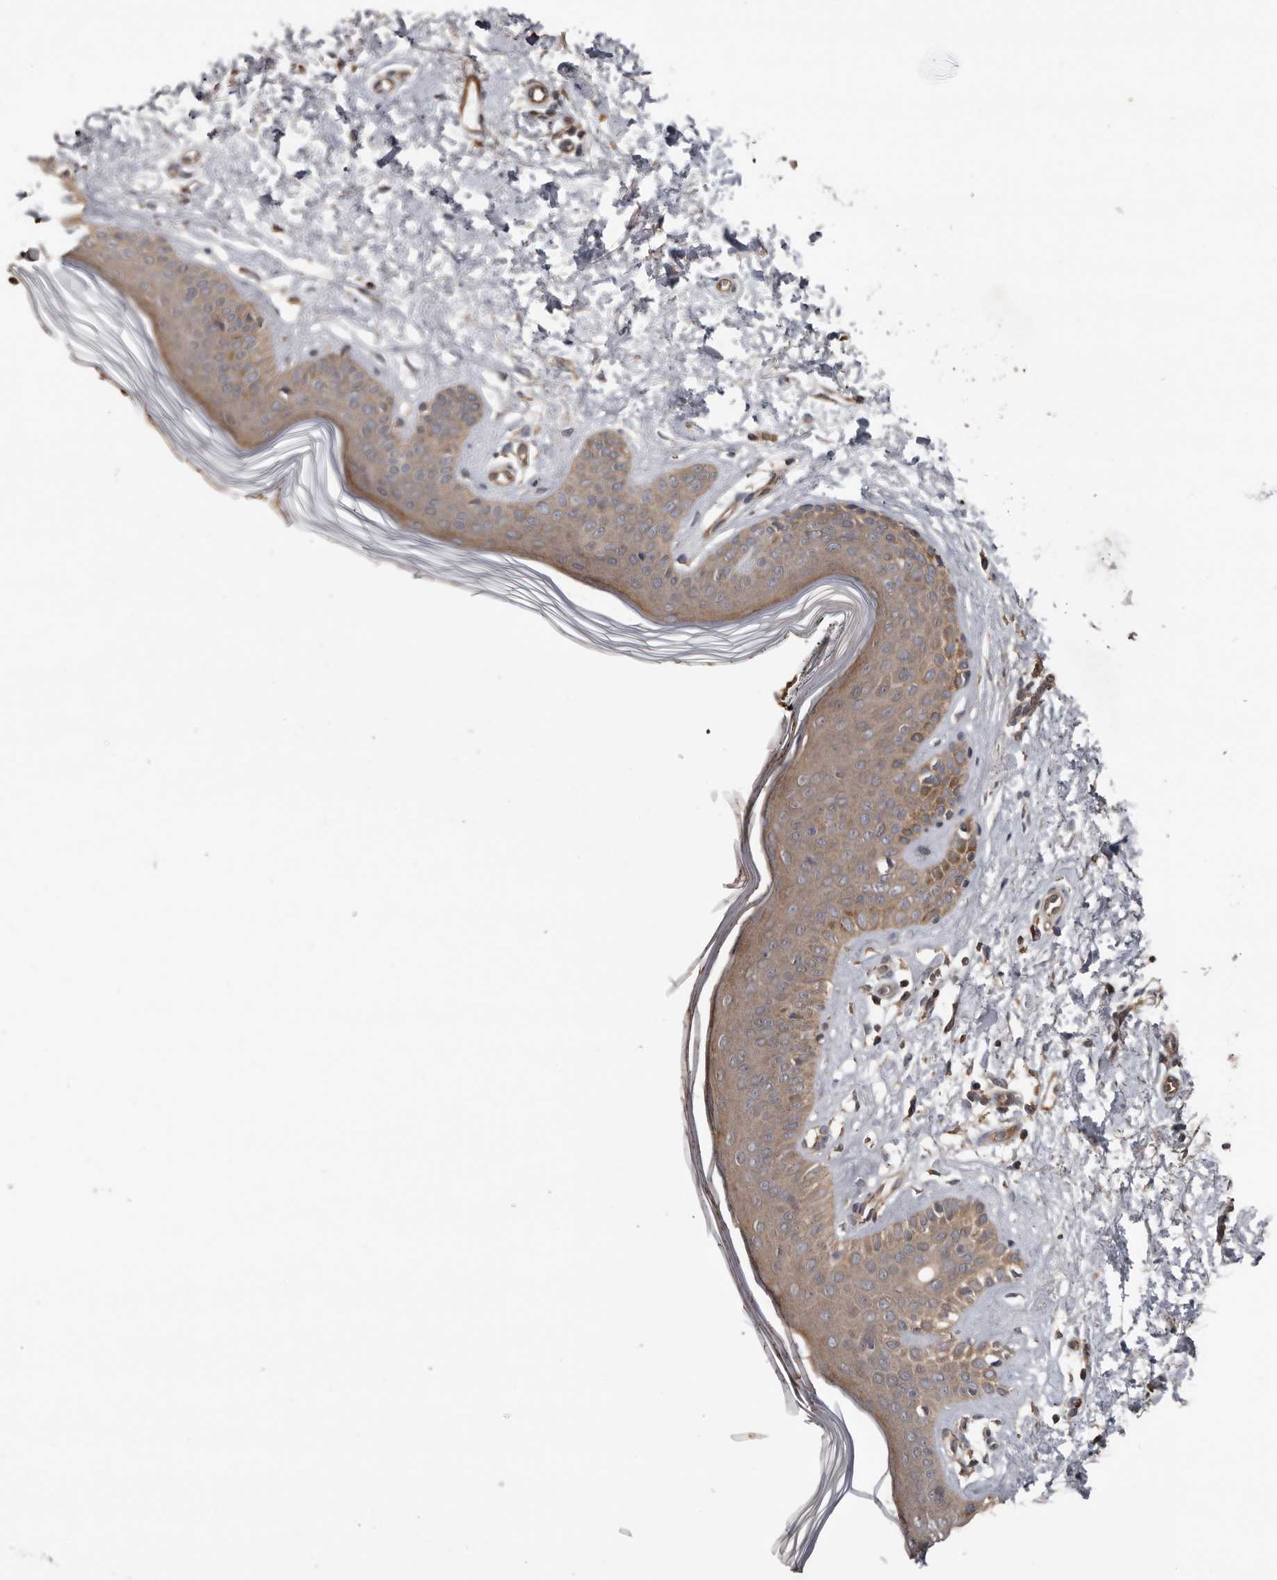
{"staining": {"intensity": "moderate", "quantity": ">75%", "location": "cytoplasmic/membranous"}, "tissue": "skin", "cell_type": "Fibroblasts", "image_type": "normal", "snomed": [{"axis": "morphology", "description": "Normal tissue, NOS"}, {"axis": "topography", "description": "Skin"}], "caption": "Fibroblasts demonstrate medium levels of moderate cytoplasmic/membranous expression in approximately >75% of cells in unremarkable skin. (brown staining indicates protein expression, while blue staining denotes nuclei).", "gene": "DNAJB4", "patient": {"sex": "female", "age": 64}}